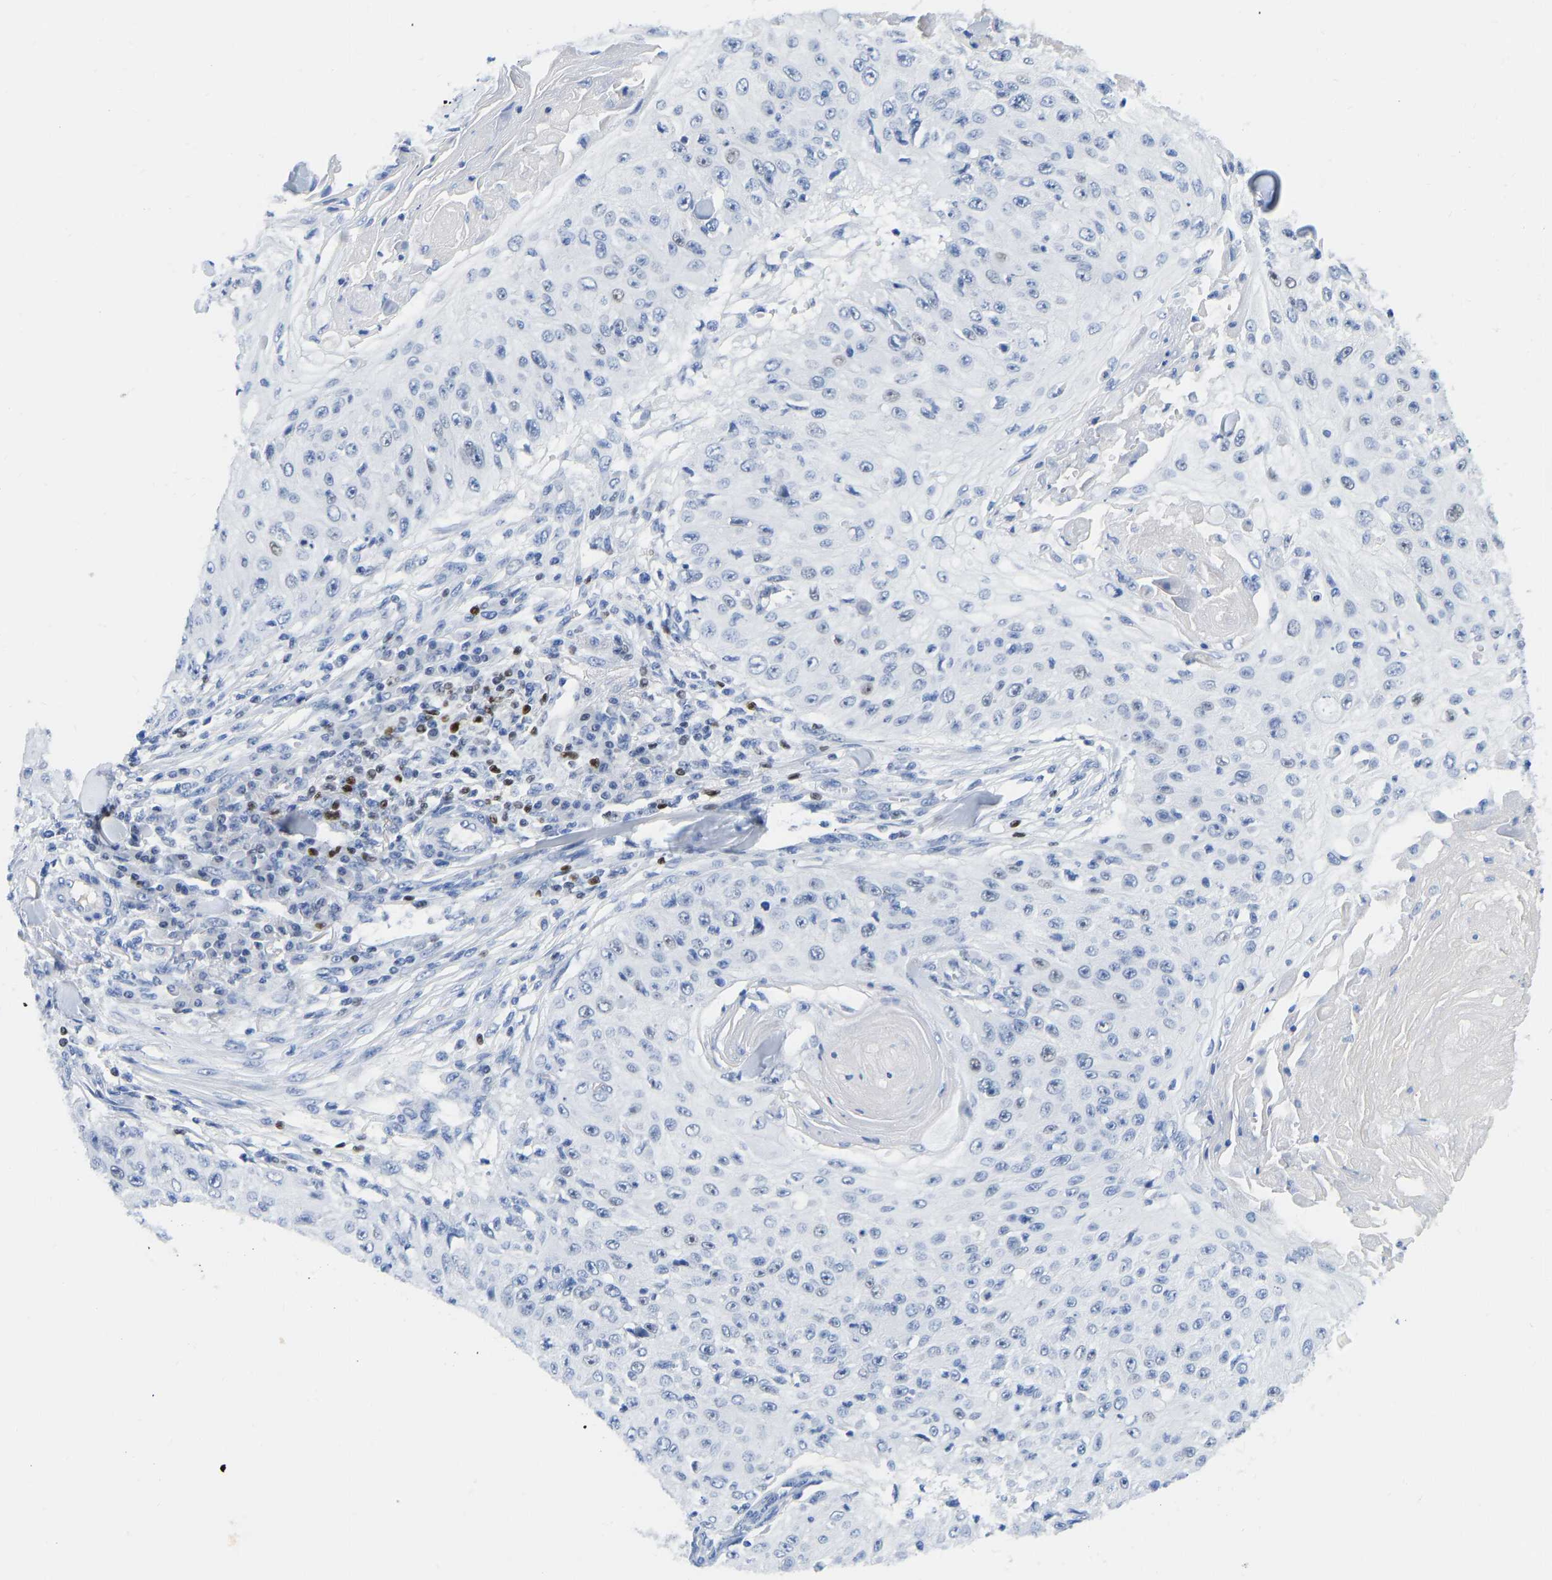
{"staining": {"intensity": "negative", "quantity": "none", "location": "none"}, "tissue": "skin cancer", "cell_type": "Tumor cells", "image_type": "cancer", "snomed": [{"axis": "morphology", "description": "Squamous cell carcinoma, NOS"}, {"axis": "topography", "description": "Skin"}], "caption": "This image is of squamous cell carcinoma (skin) stained with immunohistochemistry to label a protein in brown with the nuclei are counter-stained blue. There is no staining in tumor cells. The staining is performed using DAB (3,3'-diaminobenzidine) brown chromogen with nuclei counter-stained in using hematoxylin.", "gene": "TCF7", "patient": {"sex": "male", "age": 86}}